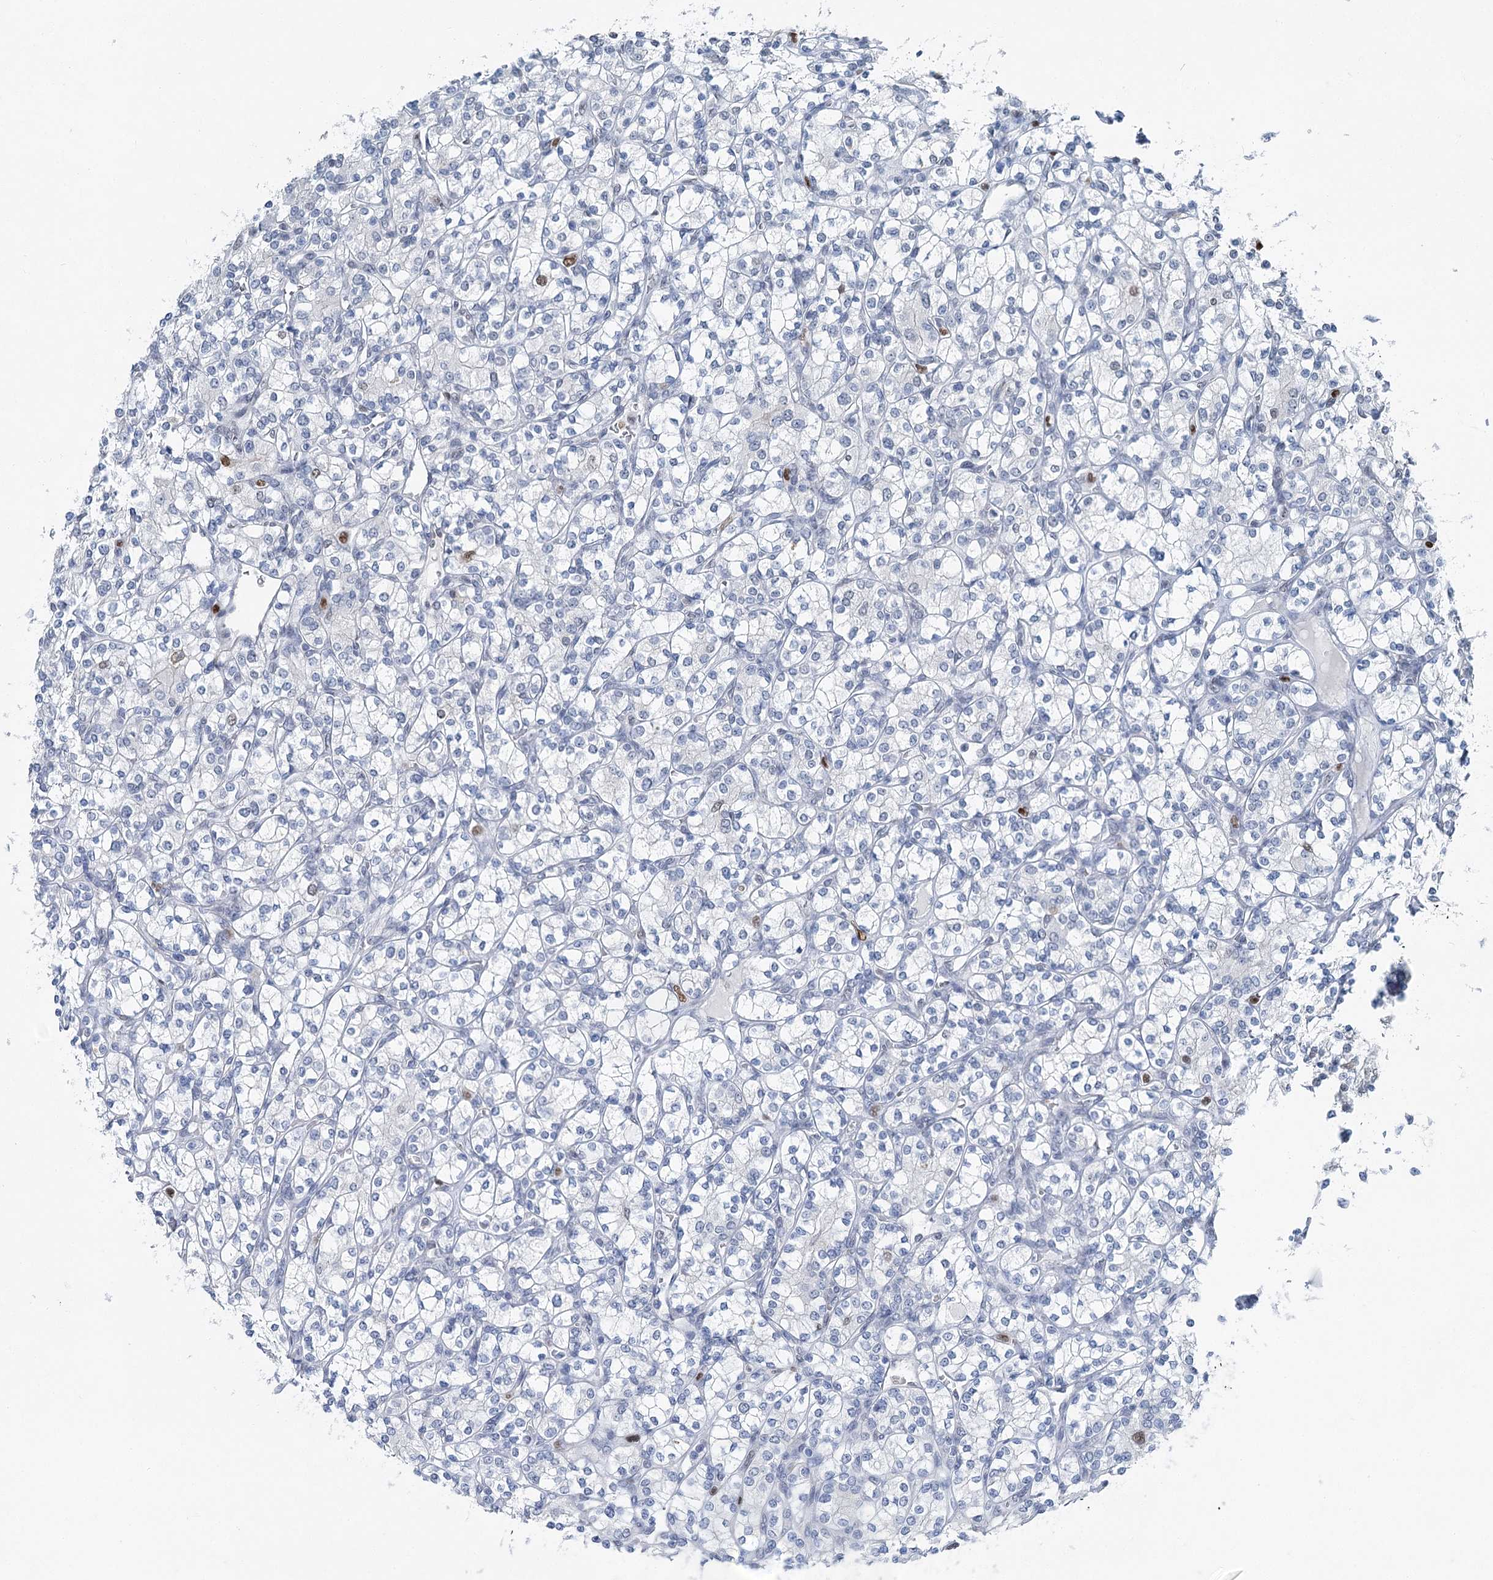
{"staining": {"intensity": "moderate", "quantity": "<25%", "location": "nuclear"}, "tissue": "renal cancer", "cell_type": "Tumor cells", "image_type": "cancer", "snomed": [{"axis": "morphology", "description": "Adenocarcinoma, NOS"}, {"axis": "topography", "description": "Kidney"}], "caption": "Immunohistochemistry (IHC) (DAB (3,3'-diaminobenzidine)) staining of renal cancer shows moderate nuclear protein positivity in about <25% of tumor cells.", "gene": "HAT1", "patient": {"sex": "male", "age": 77}}